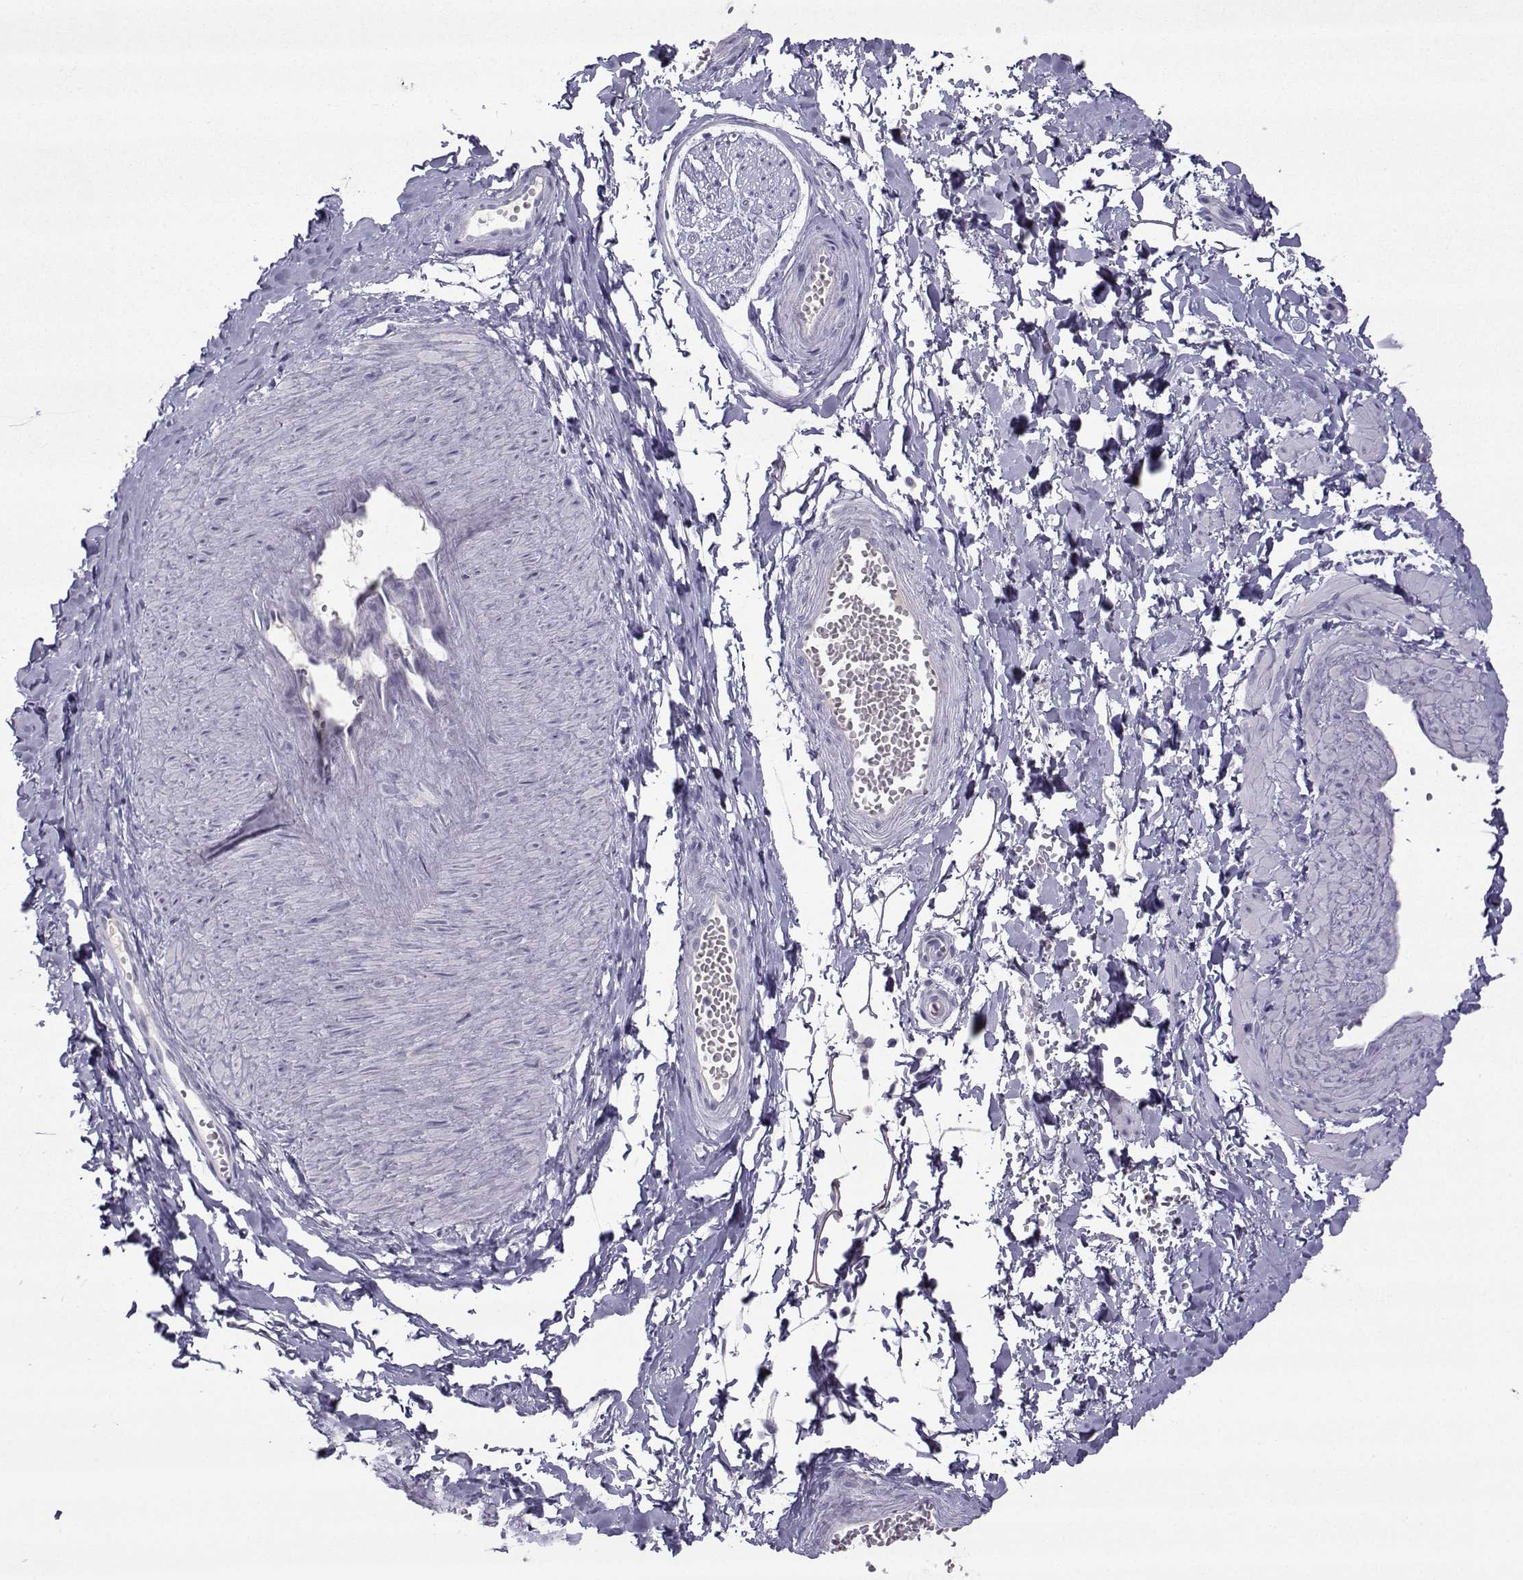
{"staining": {"intensity": "negative", "quantity": "none", "location": "none"}, "tissue": "adipose tissue", "cell_type": "Adipocytes", "image_type": "normal", "snomed": [{"axis": "morphology", "description": "Normal tissue, NOS"}, {"axis": "topography", "description": "Smooth muscle"}, {"axis": "topography", "description": "Peripheral nerve tissue"}], "caption": "A high-resolution photomicrograph shows immunohistochemistry (IHC) staining of unremarkable adipose tissue, which exhibits no significant positivity in adipocytes. (Brightfield microscopy of DAB immunohistochemistry (IHC) at high magnification).", "gene": "ARMC2", "patient": {"sex": "male", "age": 22}}